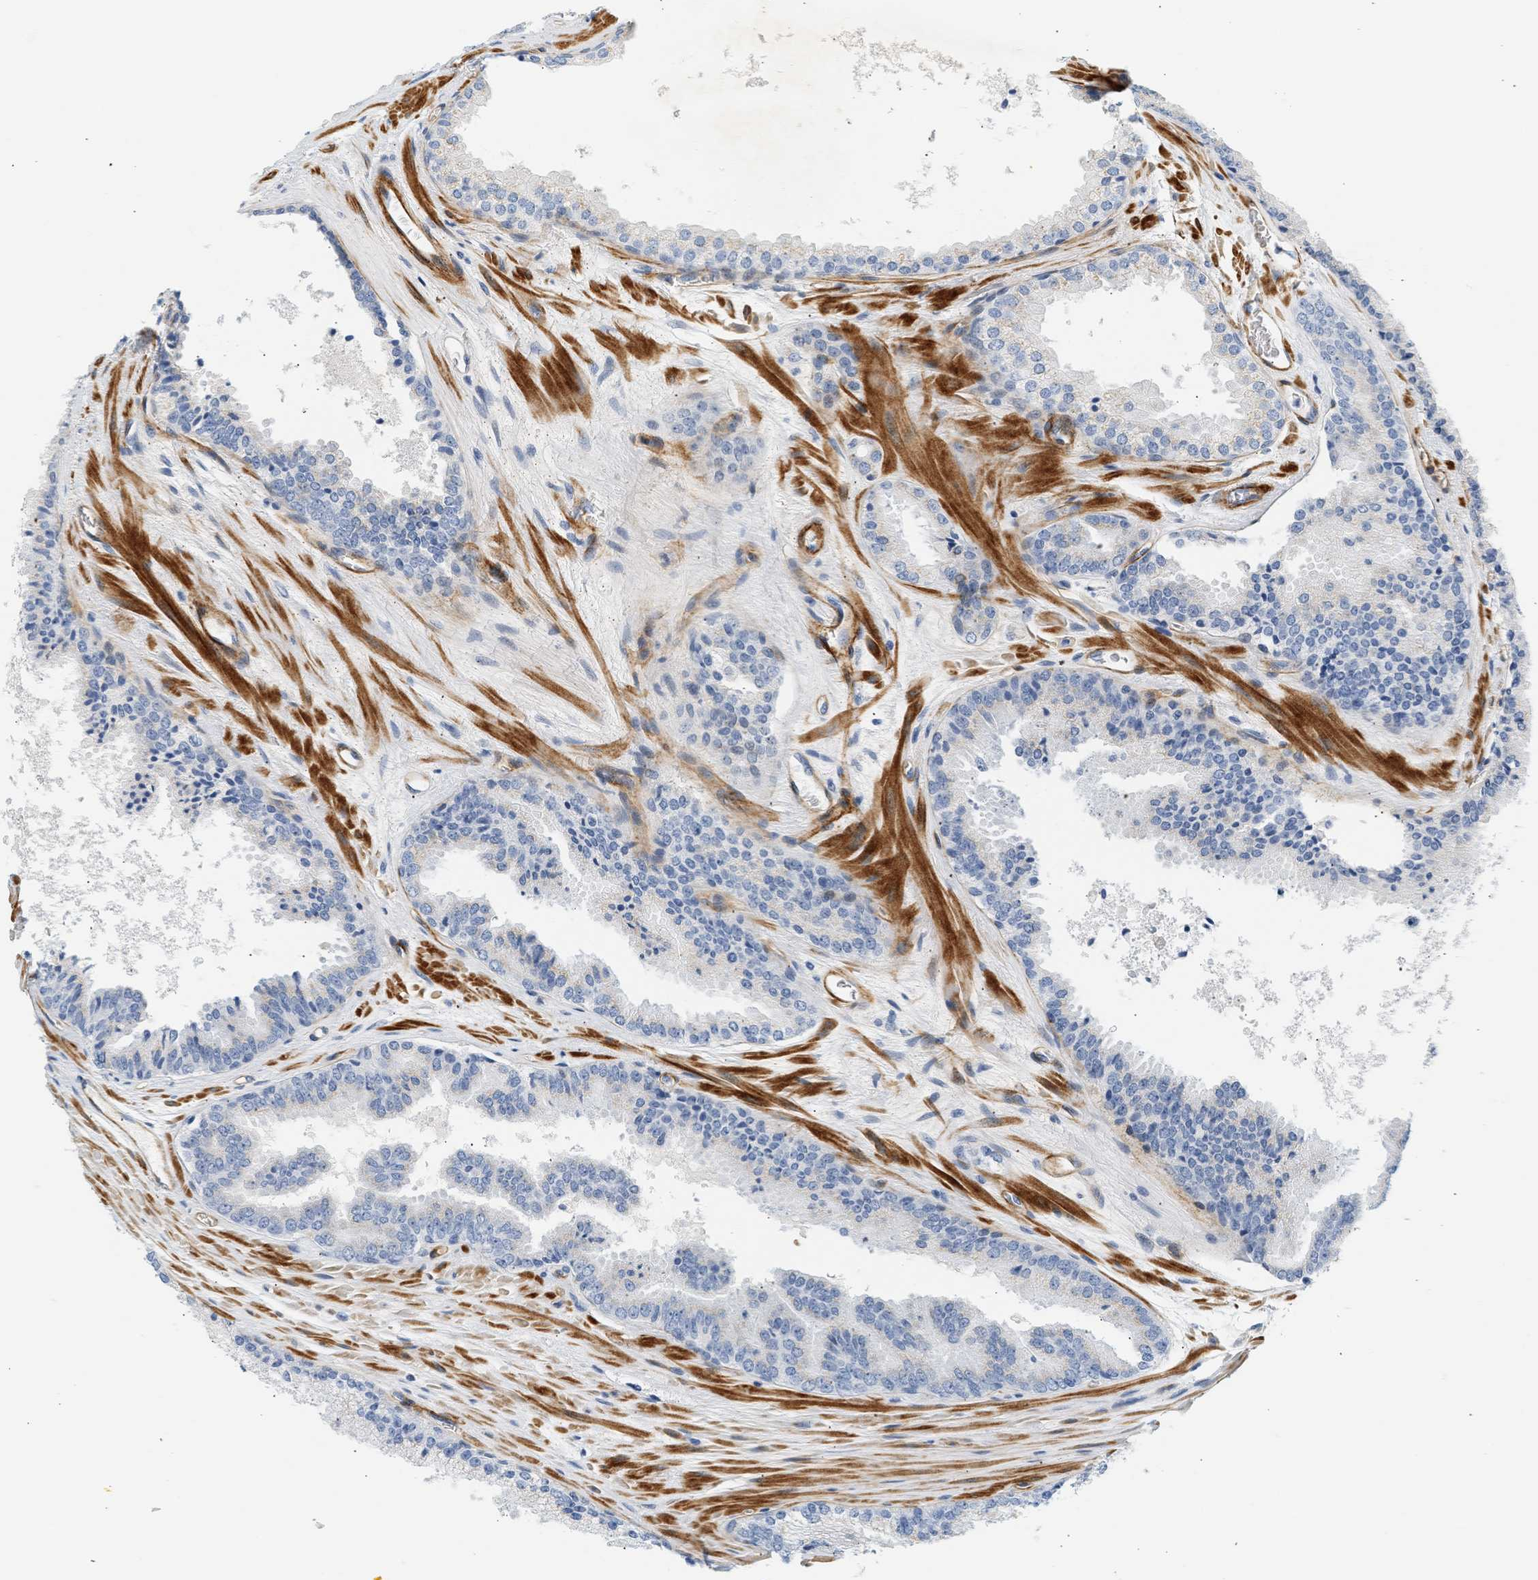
{"staining": {"intensity": "negative", "quantity": "none", "location": "none"}, "tissue": "prostate cancer", "cell_type": "Tumor cells", "image_type": "cancer", "snomed": [{"axis": "morphology", "description": "Adenocarcinoma, High grade"}, {"axis": "topography", "description": "Prostate"}], "caption": "A high-resolution image shows immunohistochemistry staining of prostate cancer (high-grade adenocarcinoma), which demonstrates no significant positivity in tumor cells. Brightfield microscopy of immunohistochemistry (IHC) stained with DAB (3,3'-diaminobenzidine) (brown) and hematoxylin (blue), captured at high magnification.", "gene": "SLC30A7", "patient": {"sex": "male", "age": 65}}